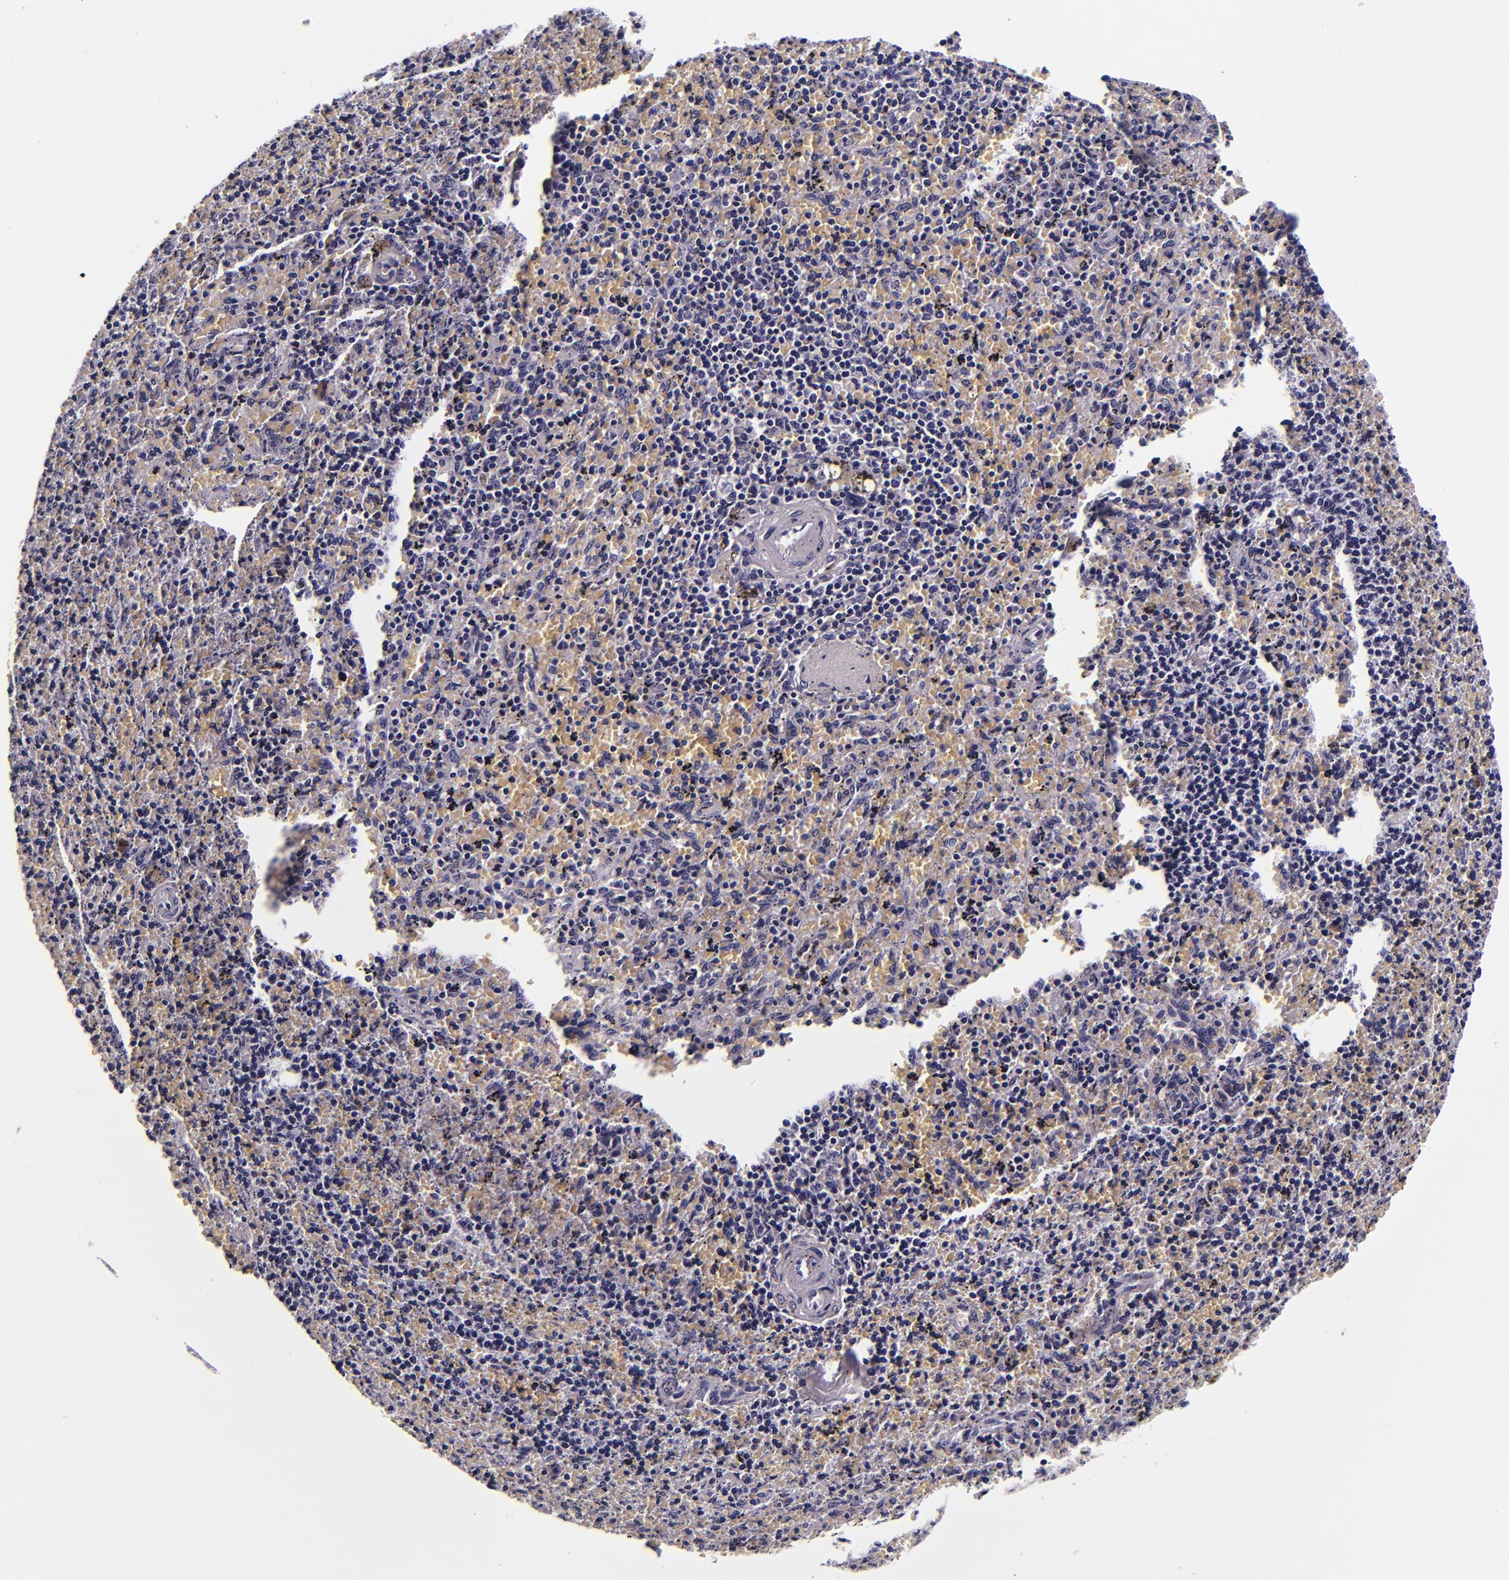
{"staining": {"intensity": "negative", "quantity": "none", "location": "none"}, "tissue": "spleen", "cell_type": "Cells in red pulp", "image_type": "normal", "snomed": [{"axis": "morphology", "description": "Normal tissue, NOS"}, {"axis": "topography", "description": "Spleen"}], "caption": "A high-resolution photomicrograph shows immunohistochemistry (IHC) staining of unremarkable spleen, which demonstrates no significant expression in cells in red pulp.", "gene": "FBN1", "patient": {"sex": "female", "age": 43}}